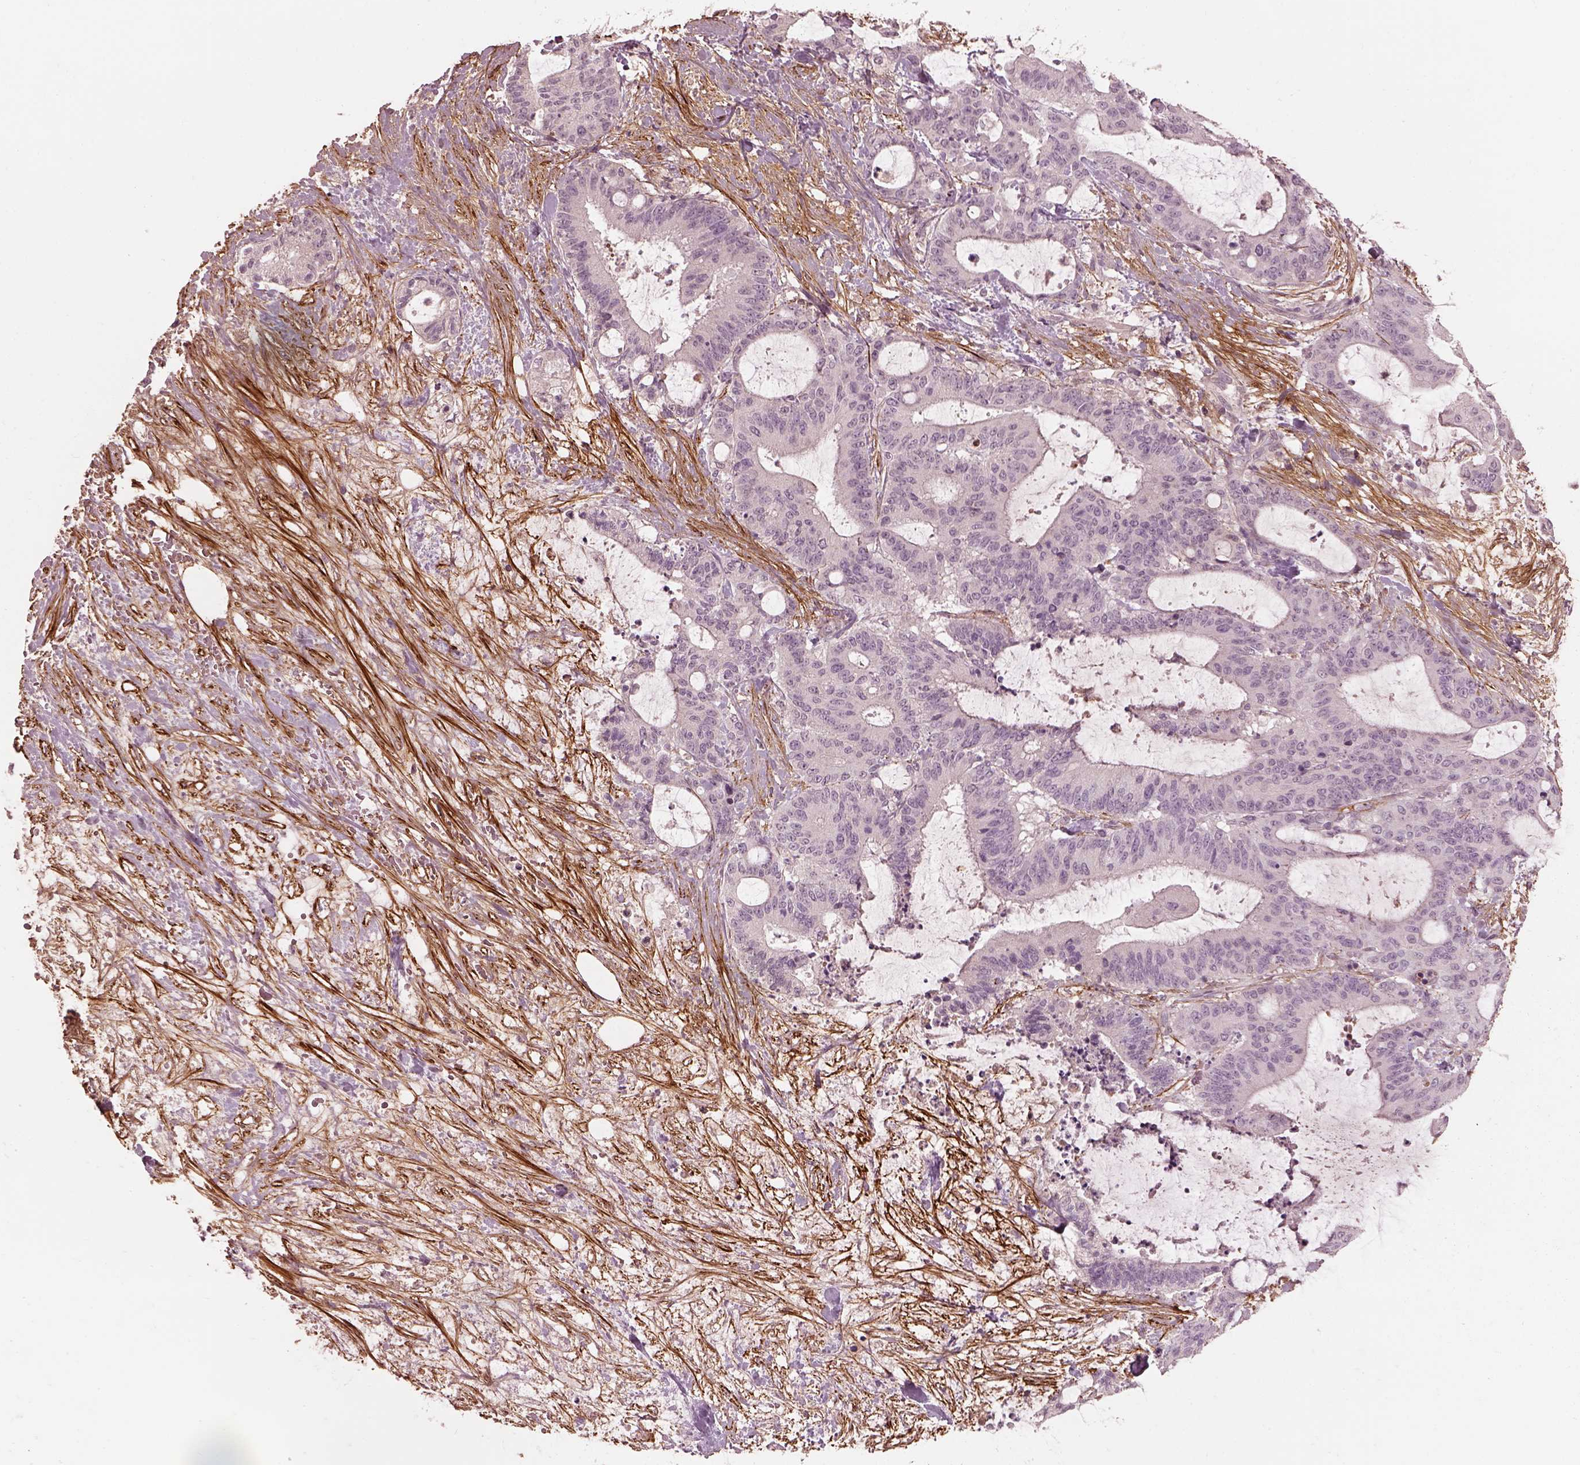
{"staining": {"intensity": "negative", "quantity": "none", "location": "none"}, "tissue": "liver cancer", "cell_type": "Tumor cells", "image_type": "cancer", "snomed": [{"axis": "morphology", "description": "Cholangiocarcinoma"}, {"axis": "topography", "description": "Liver"}], "caption": "This is an immunohistochemistry (IHC) histopathology image of human cholangiocarcinoma (liver). There is no expression in tumor cells.", "gene": "EFEMP1", "patient": {"sex": "female", "age": 73}}